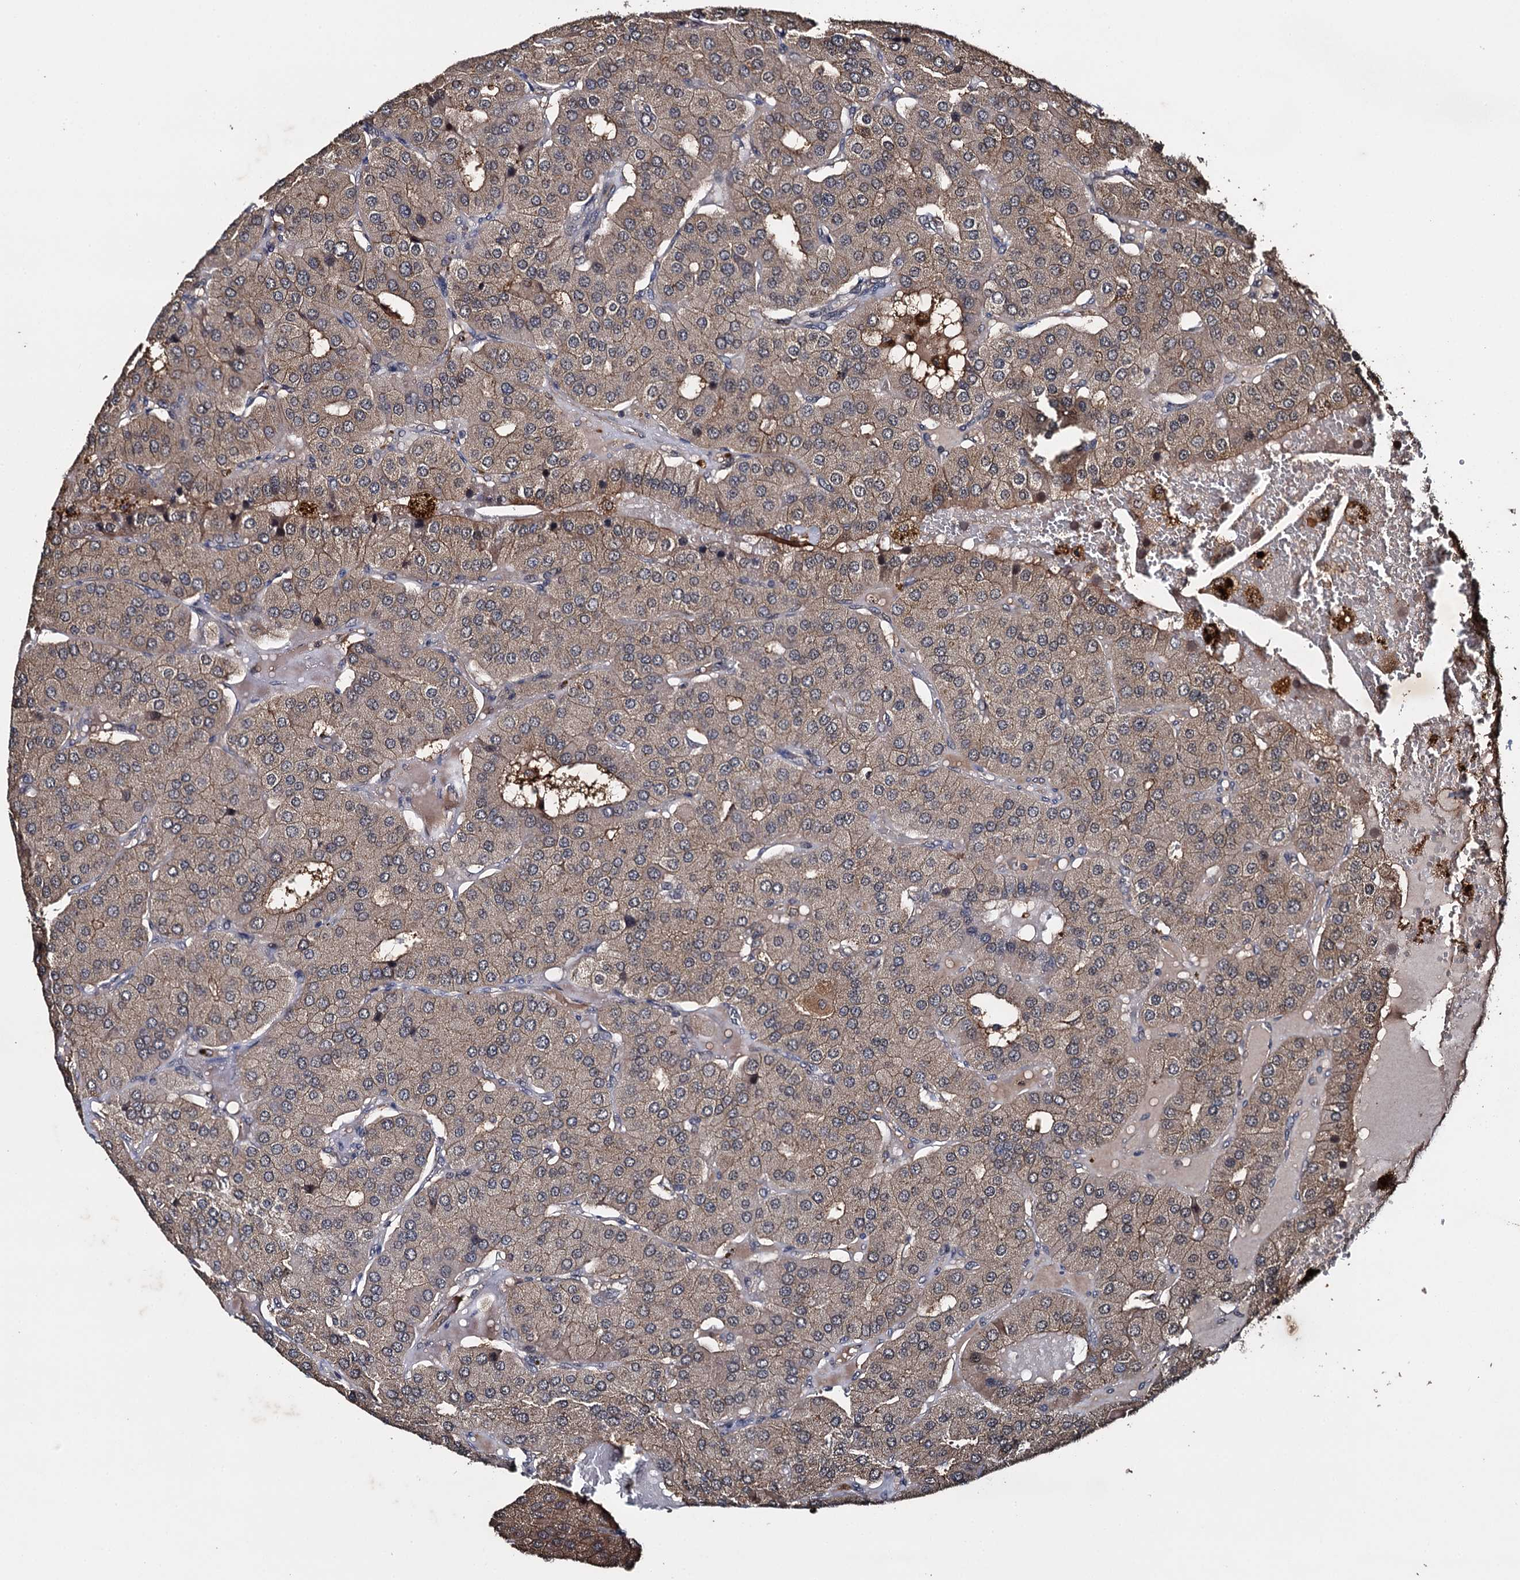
{"staining": {"intensity": "weak", "quantity": ">75%", "location": "cytoplasmic/membranous"}, "tissue": "parathyroid gland", "cell_type": "Glandular cells", "image_type": "normal", "snomed": [{"axis": "morphology", "description": "Normal tissue, NOS"}, {"axis": "morphology", "description": "Adenoma, NOS"}, {"axis": "topography", "description": "Parathyroid gland"}], "caption": "Glandular cells display weak cytoplasmic/membranous staining in about >75% of cells in unremarkable parathyroid gland.", "gene": "SLC46A3", "patient": {"sex": "female", "age": 86}}